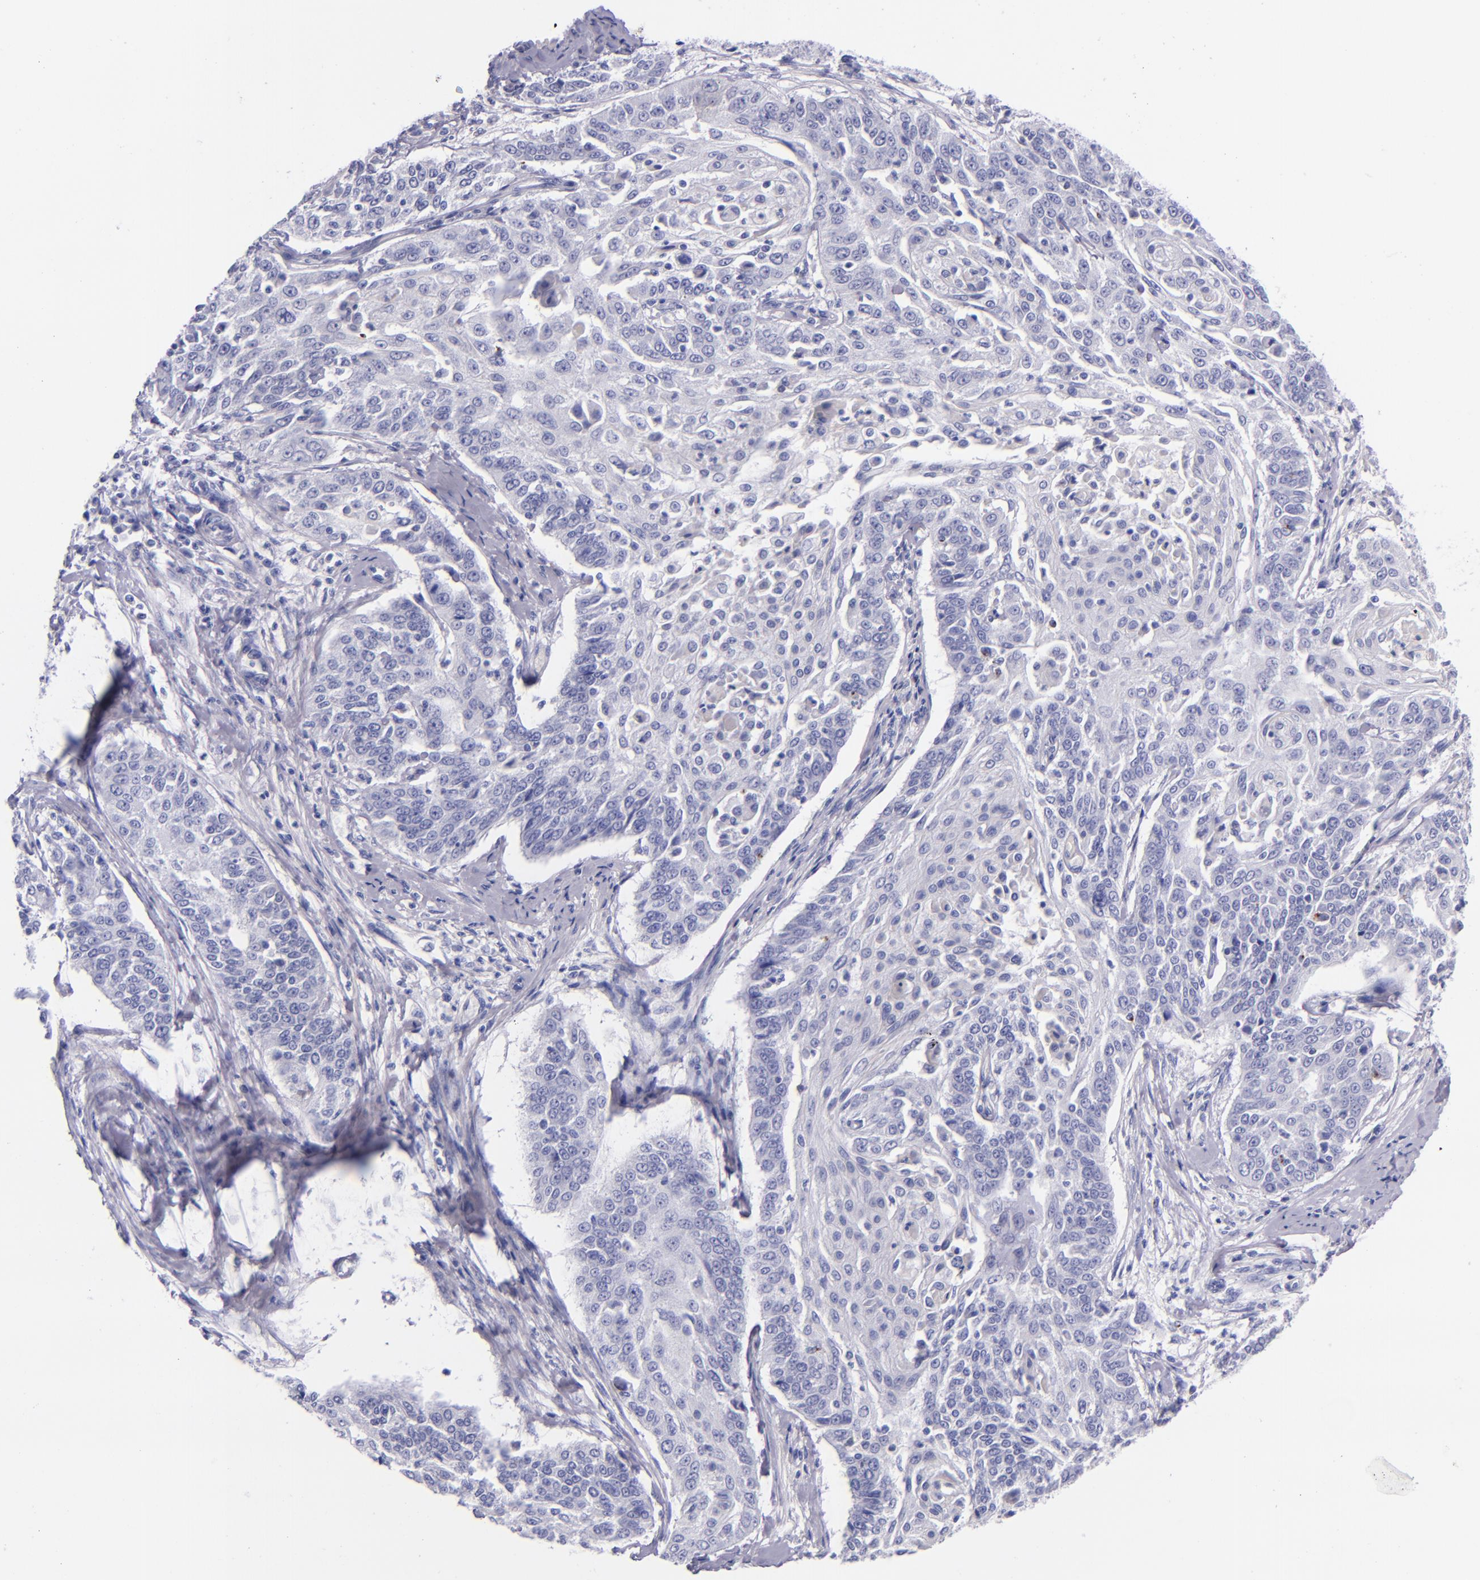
{"staining": {"intensity": "negative", "quantity": "none", "location": "none"}, "tissue": "cervical cancer", "cell_type": "Tumor cells", "image_type": "cancer", "snomed": [{"axis": "morphology", "description": "Squamous cell carcinoma, NOS"}, {"axis": "topography", "description": "Cervix"}], "caption": "A high-resolution micrograph shows IHC staining of cervical cancer (squamous cell carcinoma), which demonstrates no significant expression in tumor cells.", "gene": "LAG3", "patient": {"sex": "female", "age": 64}}